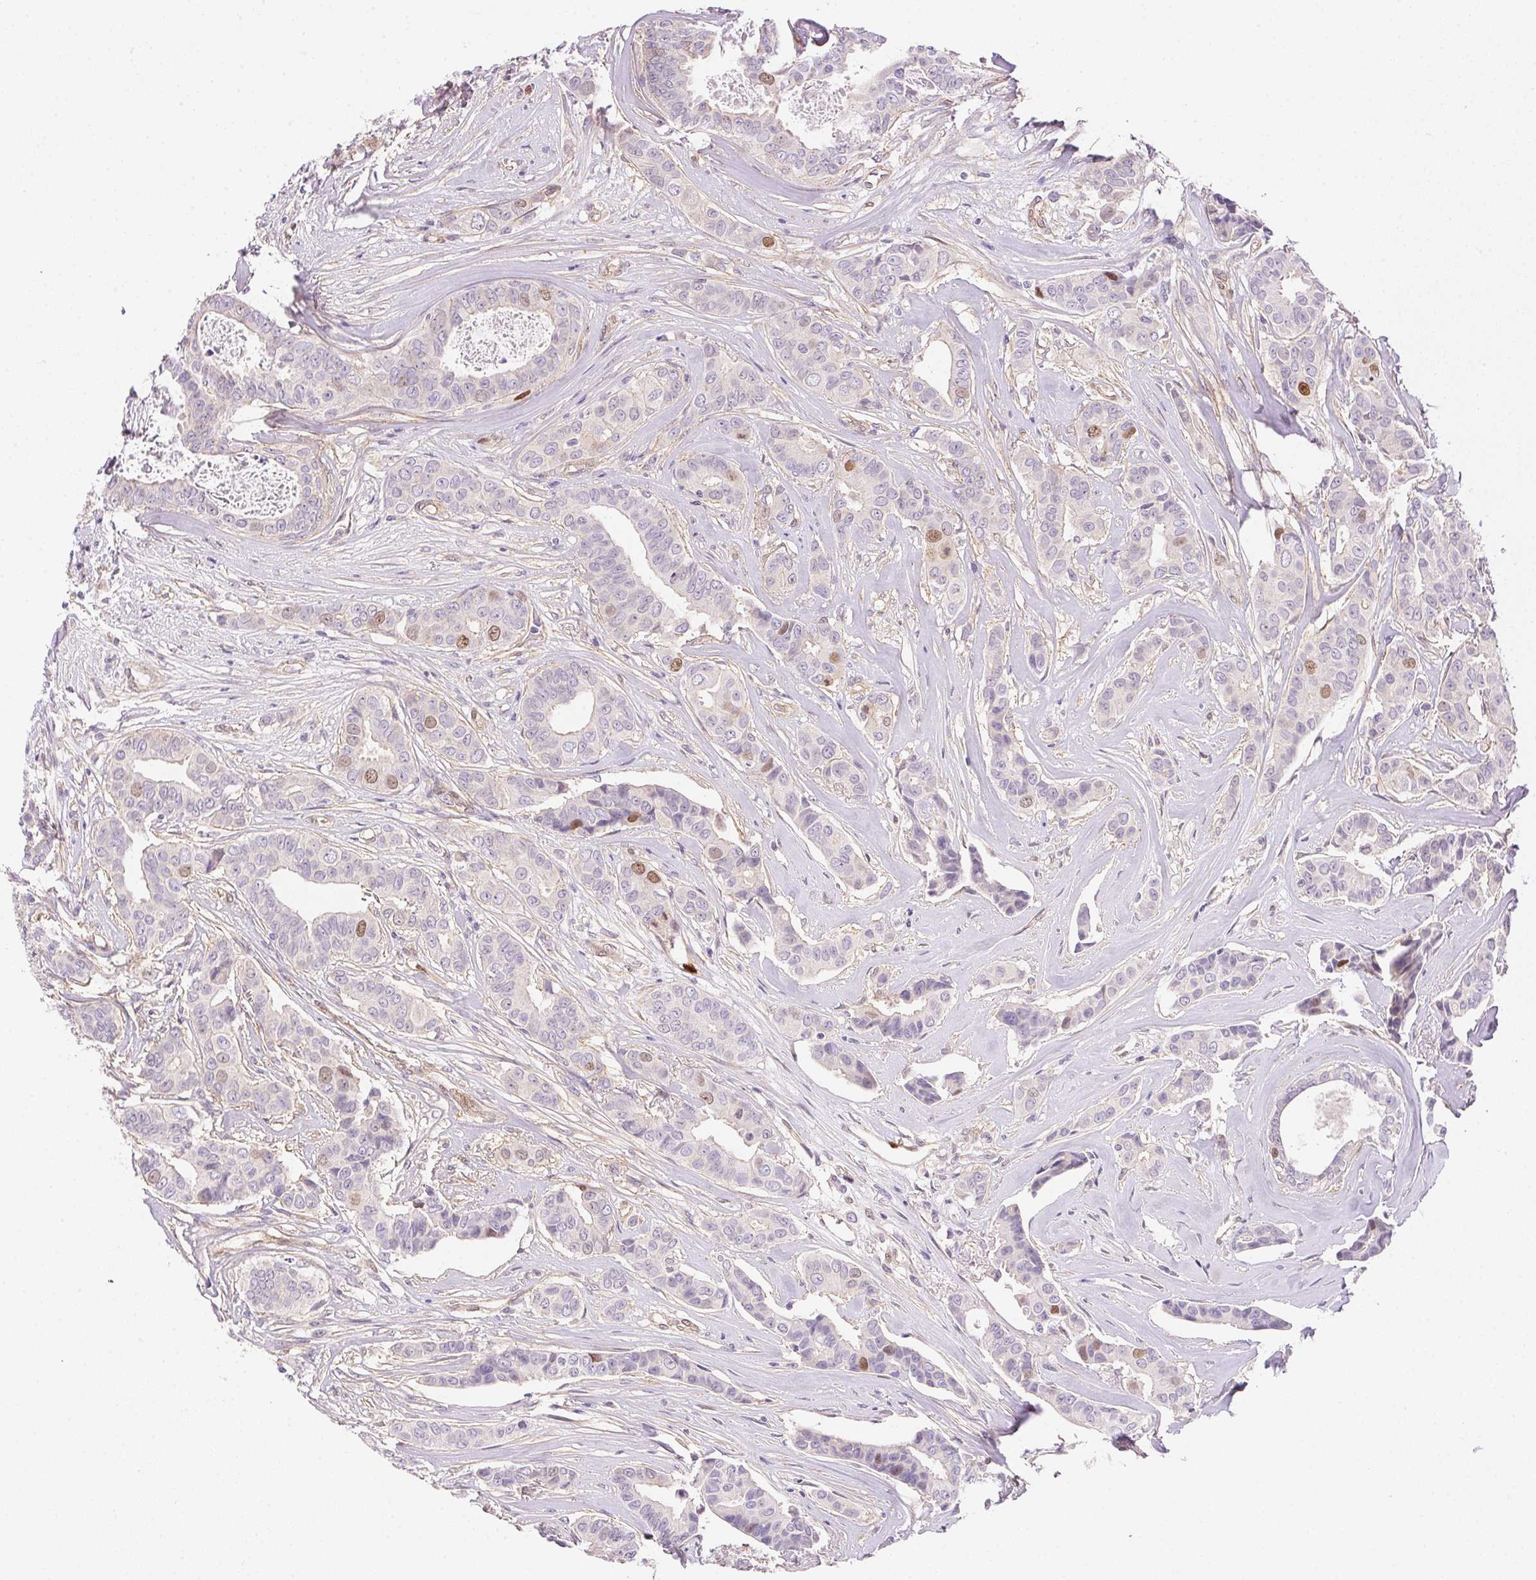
{"staining": {"intensity": "moderate", "quantity": "<25%", "location": "nuclear"}, "tissue": "breast cancer", "cell_type": "Tumor cells", "image_type": "cancer", "snomed": [{"axis": "morphology", "description": "Duct carcinoma"}, {"axis": "topography", "description": "Breast"}], "caption": "Protein analysis of breast infiltrating ductal carcinoma tissue exhibits moderate nuclear positivity in about <25% of tumor cells. (IHC, brightfield microscopy, high magnification).", "gene": "SMTN", "patient": {"sex": "female", "age": 45}}